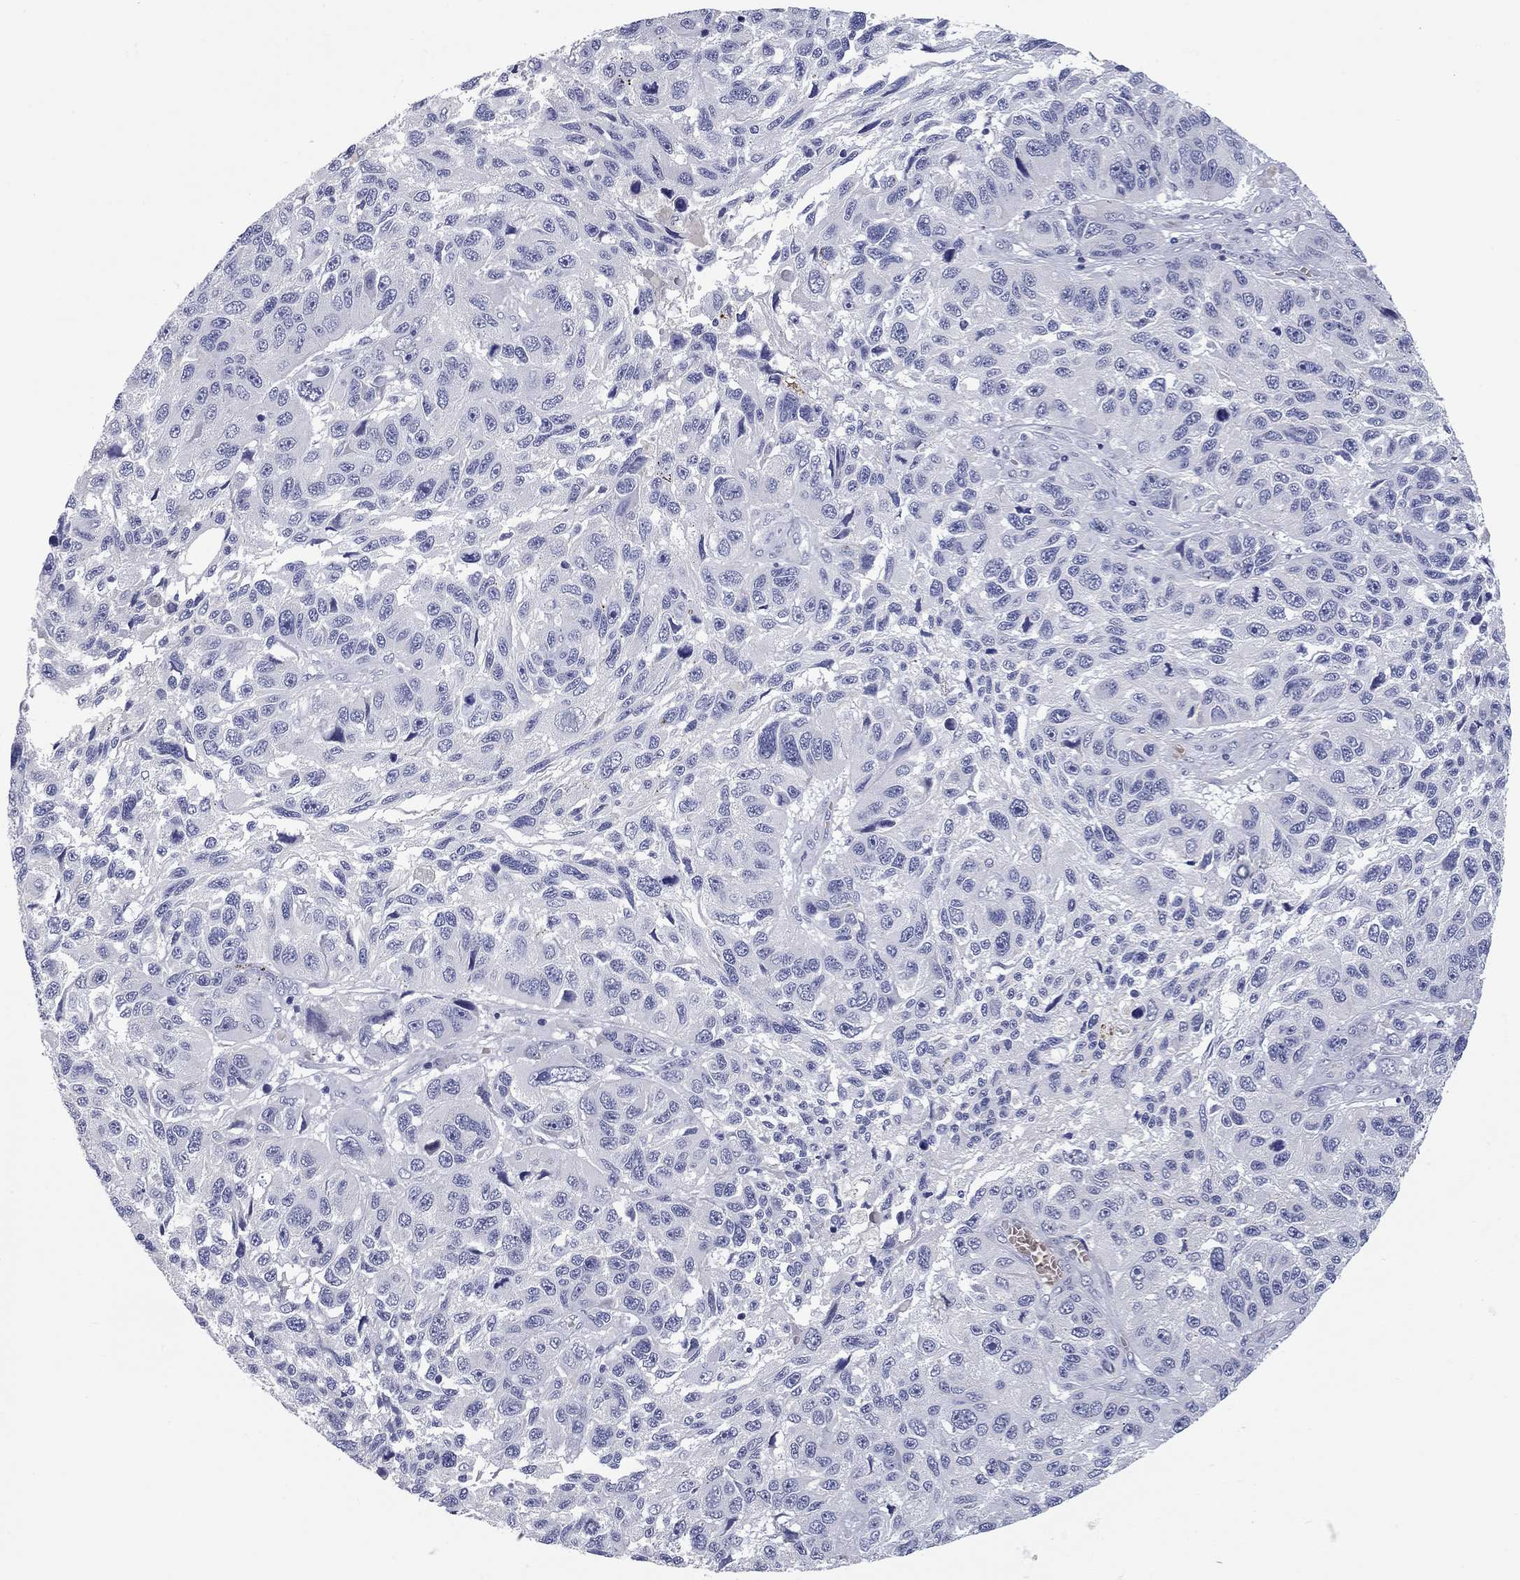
{"staining": {"intensity": "negative", "quantity": "none", "location": "none"}, "tissue": "melanoma", "cell_type": "Tumor cells", "image_type": "cancer", "snomed": [{"axis": "morphology", "description": "Malignant melanoma, NOS"}, {"axis": "topography", "description": "Skin"}], "caption": "Protein analysis of melanoma exhibits no significant staining in tumor cells.", "gene": "UNC119B", "patient": {"sex": "male", "age": 53}}